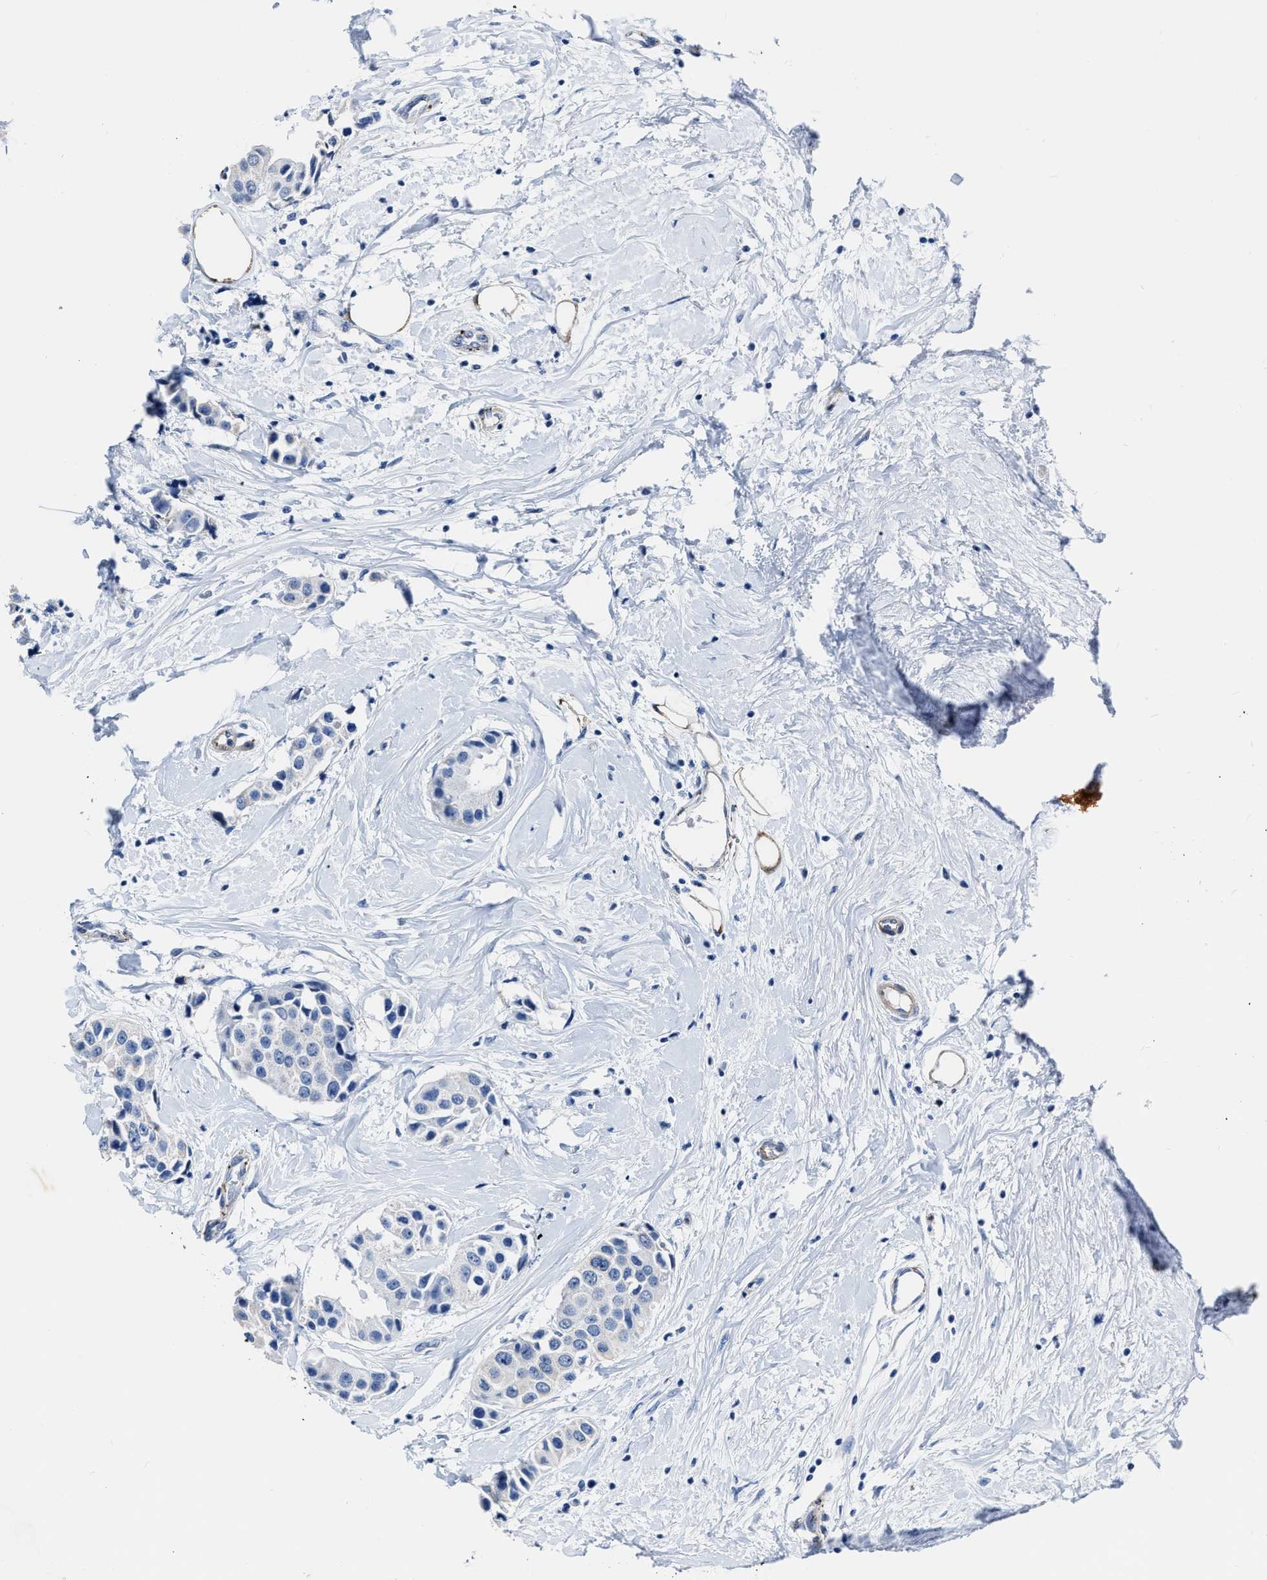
{"staining": {"intensity": "negative", "quantity": "none", "location": "none"}, "tissue": "breast cancer", "cell_type": "Tumor cells", "image_type": "cancer", "snomed": [{"axis": "morphology", "description": "Normal tissue, NOS"}, {"axis": "morphology", "description": "Duct carcinoma"}, {"axis": "topography", "description": "Breast"}], "caption": "IHC photomicrograph of human infiltrating ductal carcinoma (breast) stained for a protein (brown), which displays no positivity in tumor cells. The staining was performed using DAB (3,3'-diaminobenzidine) to visualize the protein expression in brown, while the nuclei were stained in blue with hematoxylin (Magnification: 20x).", "gene": "KCNMB3", "patient": {"sex": "female", "age": 39}}